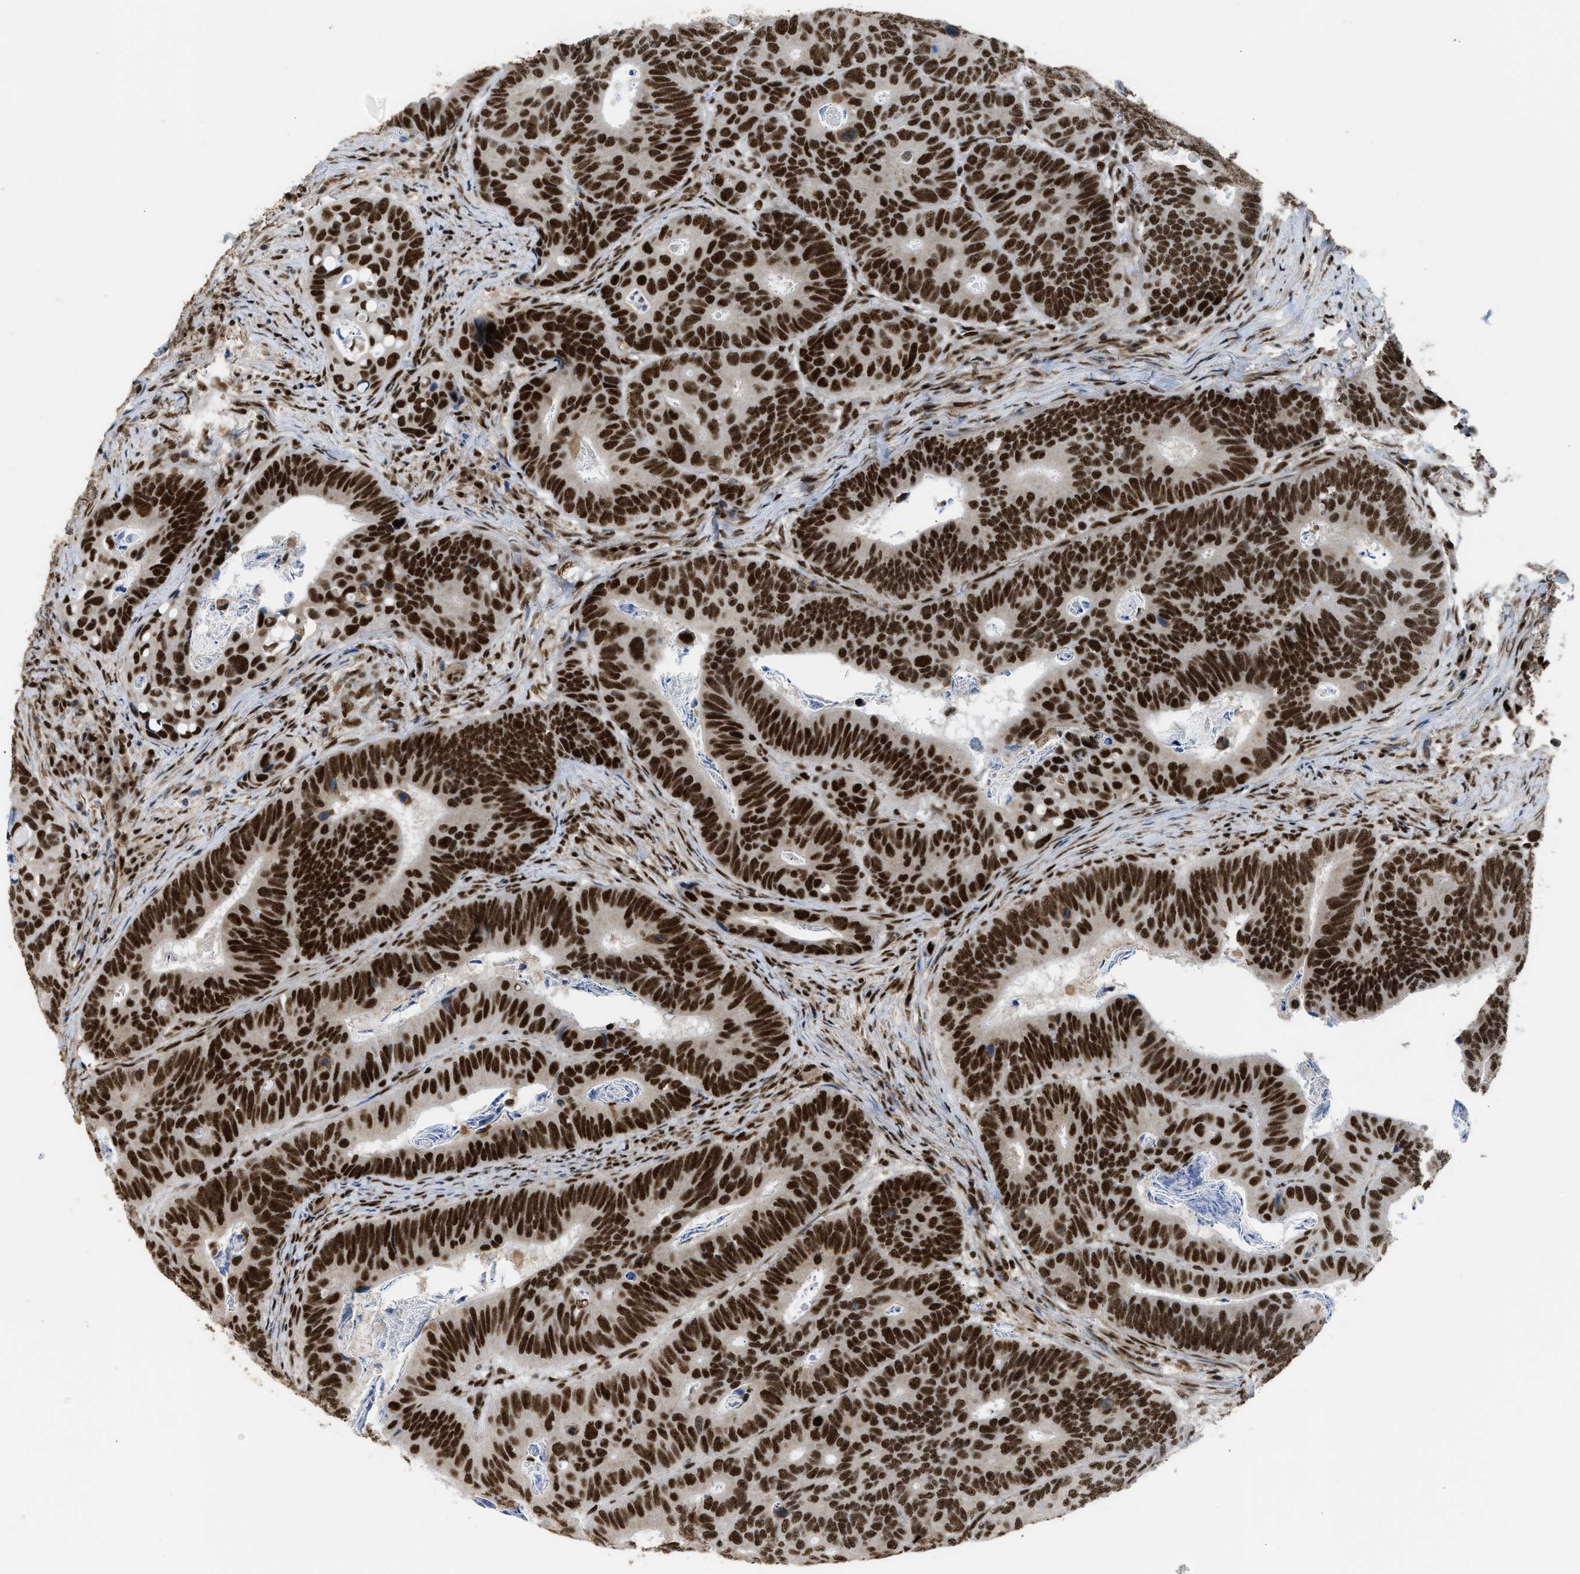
{"staining": {"intensity": "strong", "quantity": ">75%", "location": "nuclear"}, "tissue": "colorectal cancer", "cell_type": "Tumor cells", "image_type": "cancer", "snomed": [{"axis": "morphology", "description": "Inflammation, NOS"}, {"axis": "morphology", "description": "Adenocarcinoma, NOS"}, {"axis": "topography", "description": "Colon"}], "caption": "Colorectal cancer tissue reveals strong nuclear positivity in about >75% of tumor cells", "gene": "SCAF4", "patient": {"sex": "male", "age": 72}}